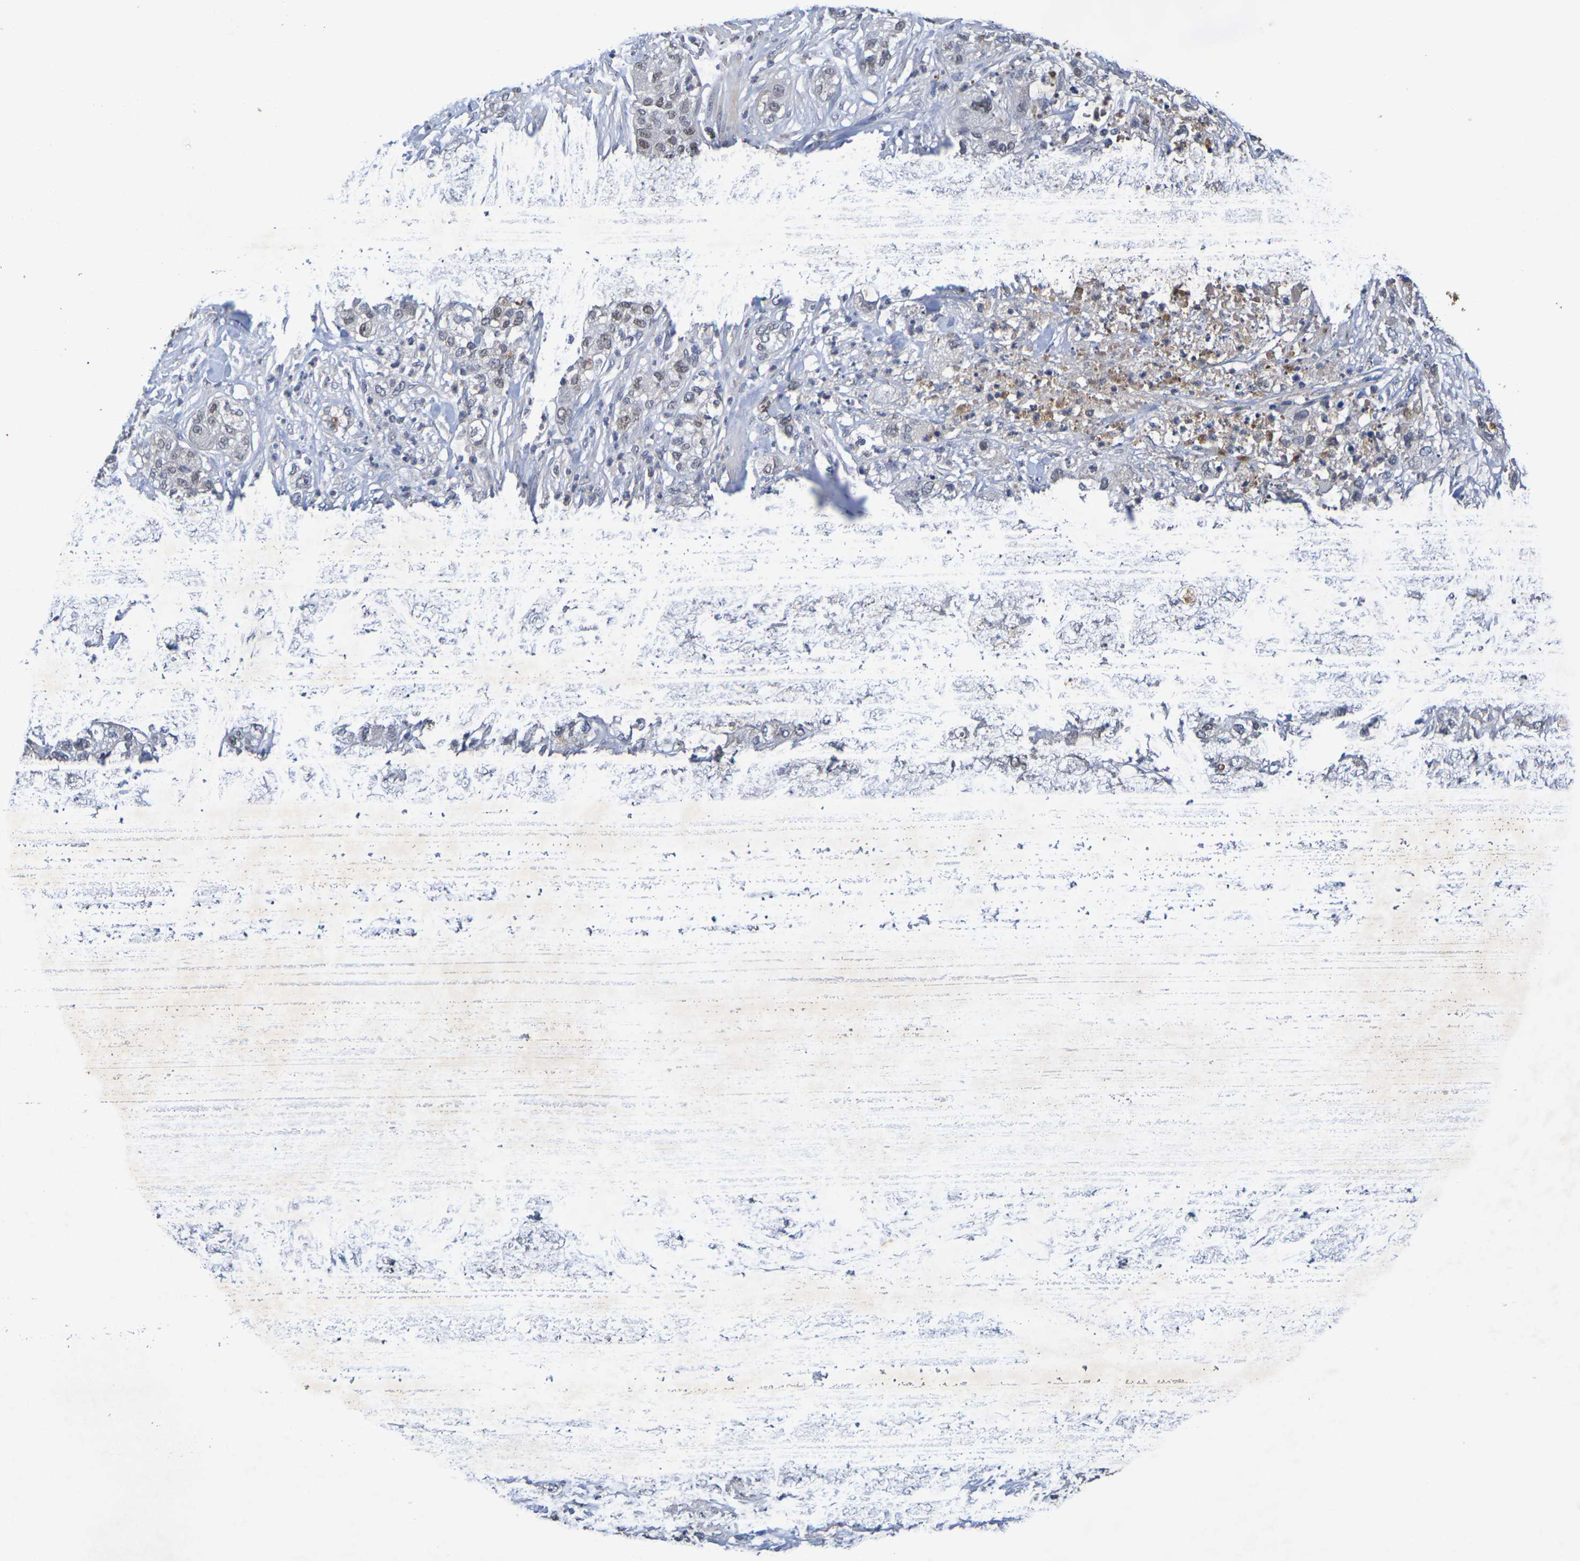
{"staining": {"intensity": "weak", "quantity": ">75%", "location": "nuclear"}, "tissue": "pancreatic cancer", "cell_type": "Tumor cells", "image_type": "cancer", "snomed": [{"axis": "morphology", "description": "Adenocarcinoma, NOS"}, {"axis": "topography", "description": "Pancreas"}], "caption": "Immunohistochemical staining of pancreatic cancer (adenocarcinoma) shows low levels of weak nuclear staining in about >75% of tumor cells.", "gene": "TERF2", "patient": {"sex": "female", "age": 78}}